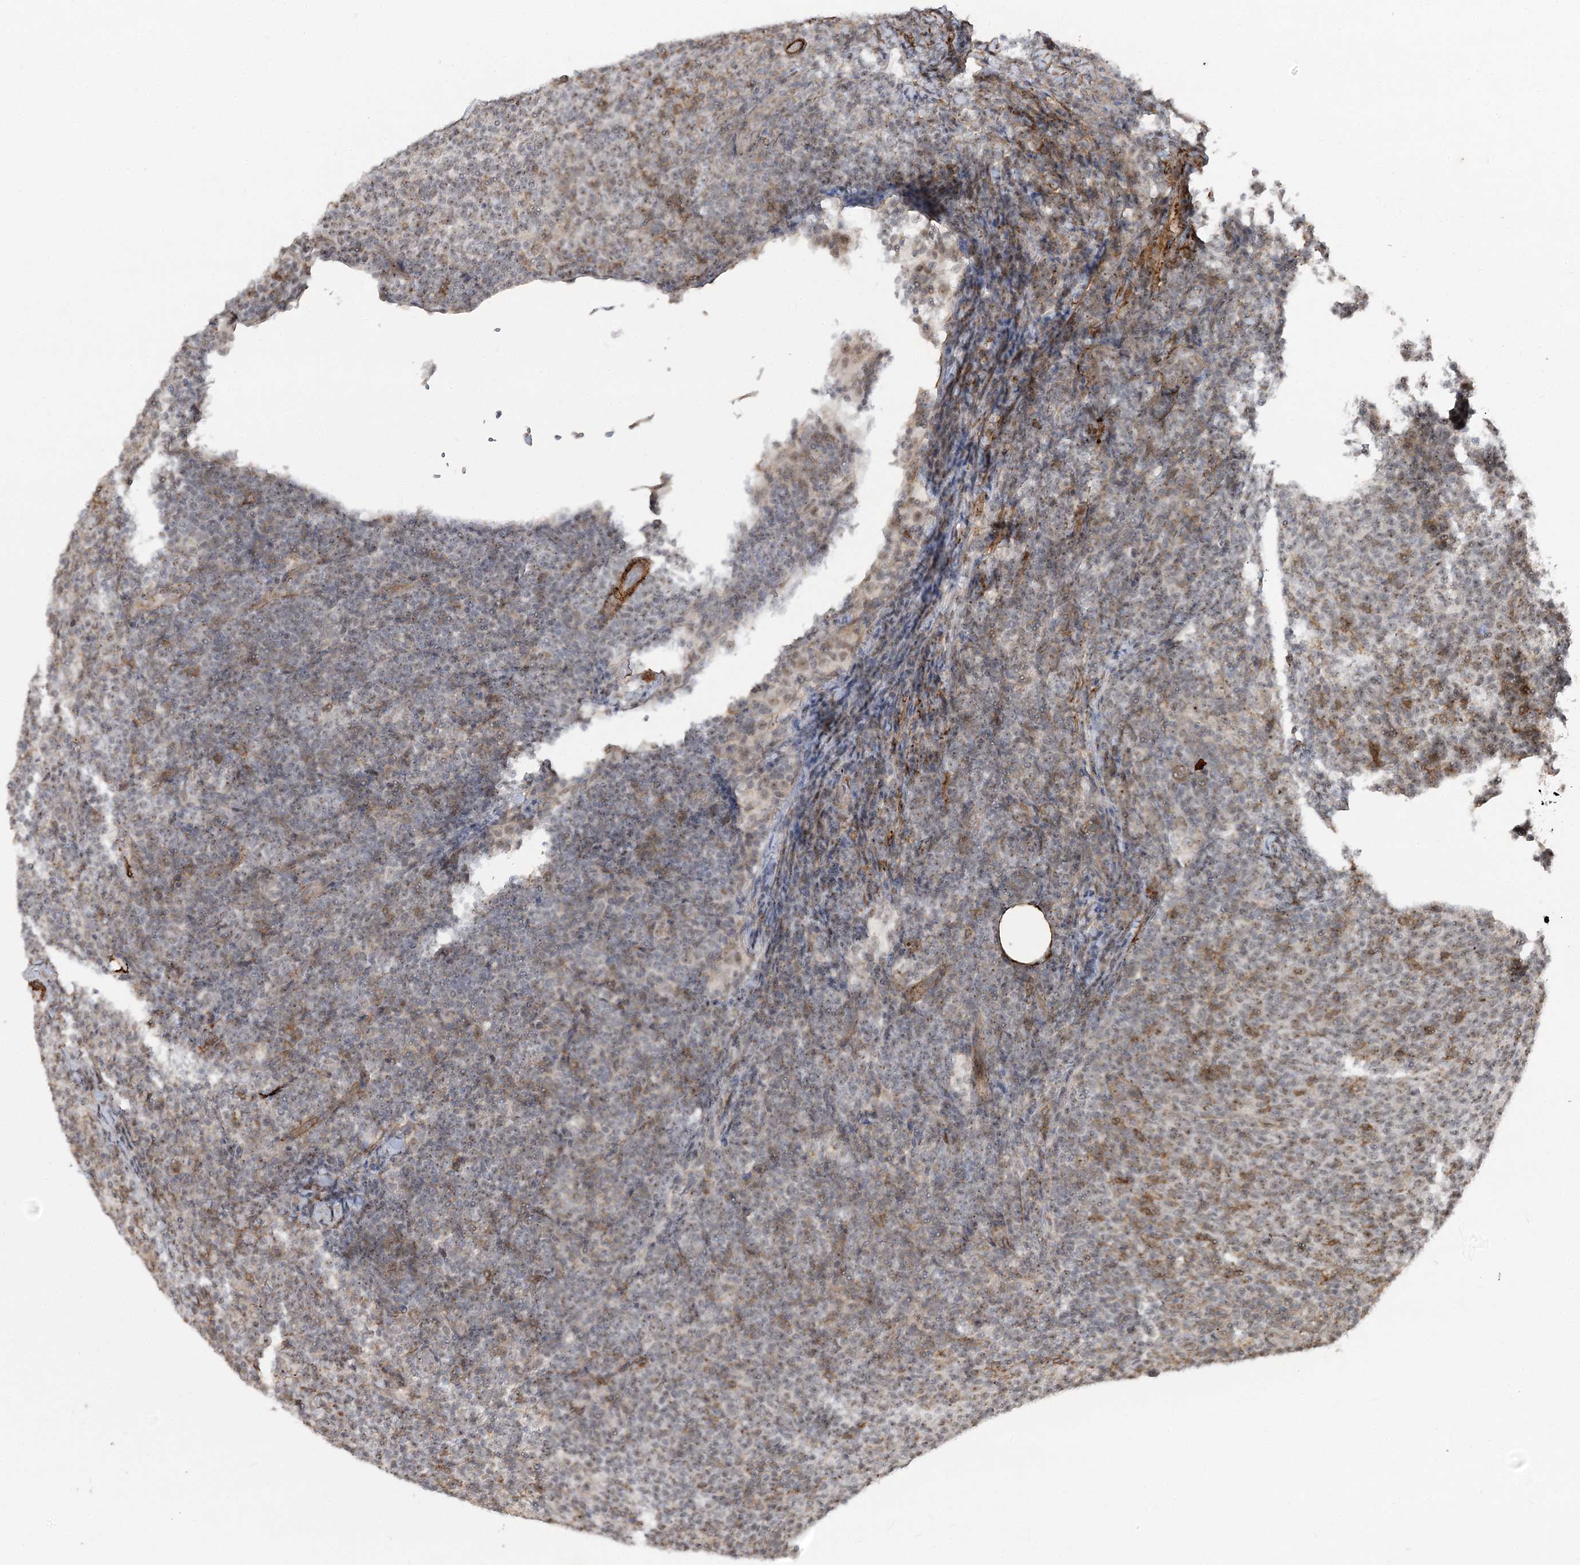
{"staining": {"intensity": "weak", "quantity": "25%-75%", "location": "nuclear"}, "tissue": "lymphoma", "cell_type": "Tumor cells", "image_type": "cancer", "snomed": [{"axis": "morphology", "description": "Malignant lymphoma, non-Hodgkin's type, Low grade"}, {"axis": "topography", "description": "Lymph node"}], "caption": "The histopathology image exhibits immunohistochemical staining of low-grade malignant lymphoma, non-Hodgkin's type. There is weak nuclear staining is present in about 25%-75% of tumor cells.", "gene": "GNL3L", "patient": {"sex": "male", "age": 66}}